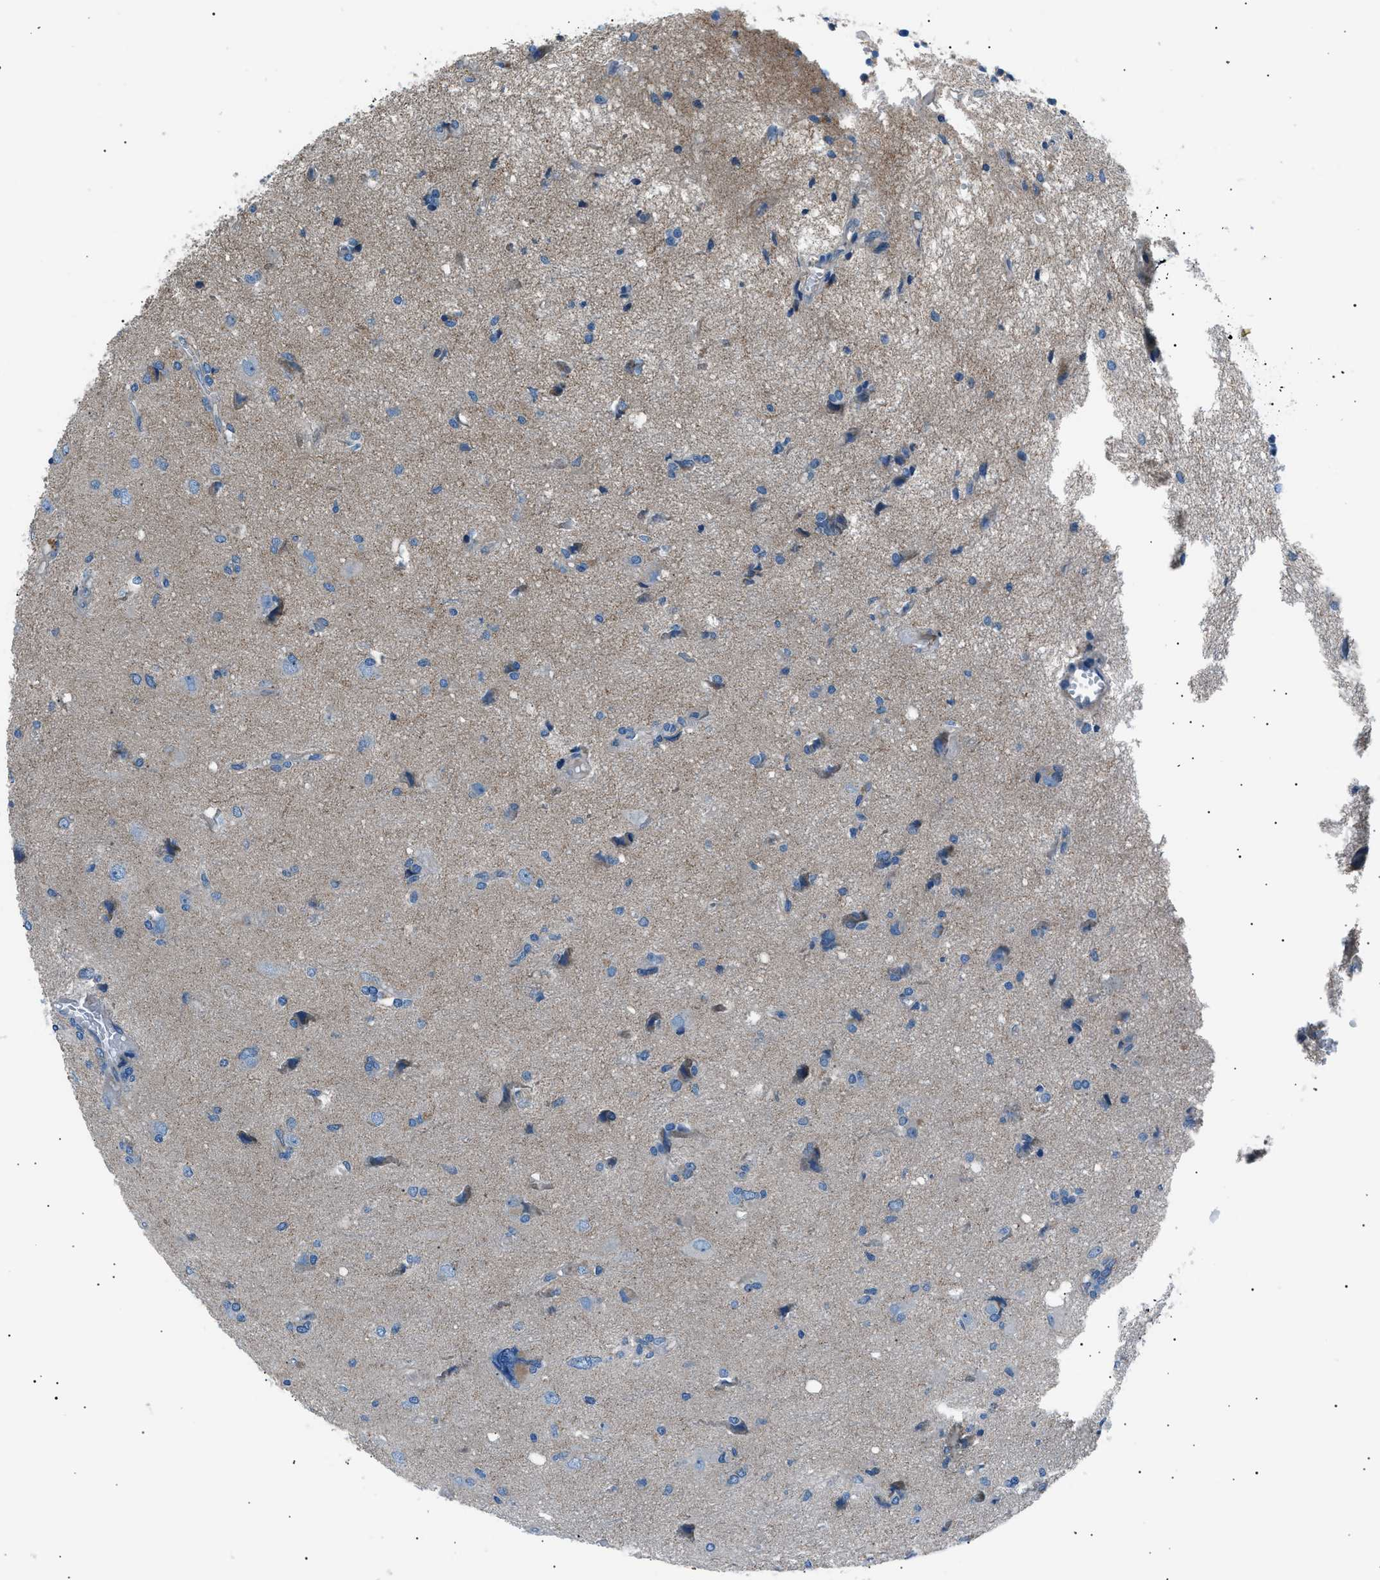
{"staining": {"intensity": "negative", "quantity": "none", "location": "none"}, "tissue": "glioma", "cell_type": "Tumor cells", "image_type": "cancer", "snomed": [{"axis": "morphology", "description": "Glioma, malignant, High grade"}, {"axis": "topography", "description": "Brain"}], "caption": "Tumor cells are negative for protein expression in human glioma.", "gene": "LRRC37B", "patient": {"sex": "female", "age": 59}}